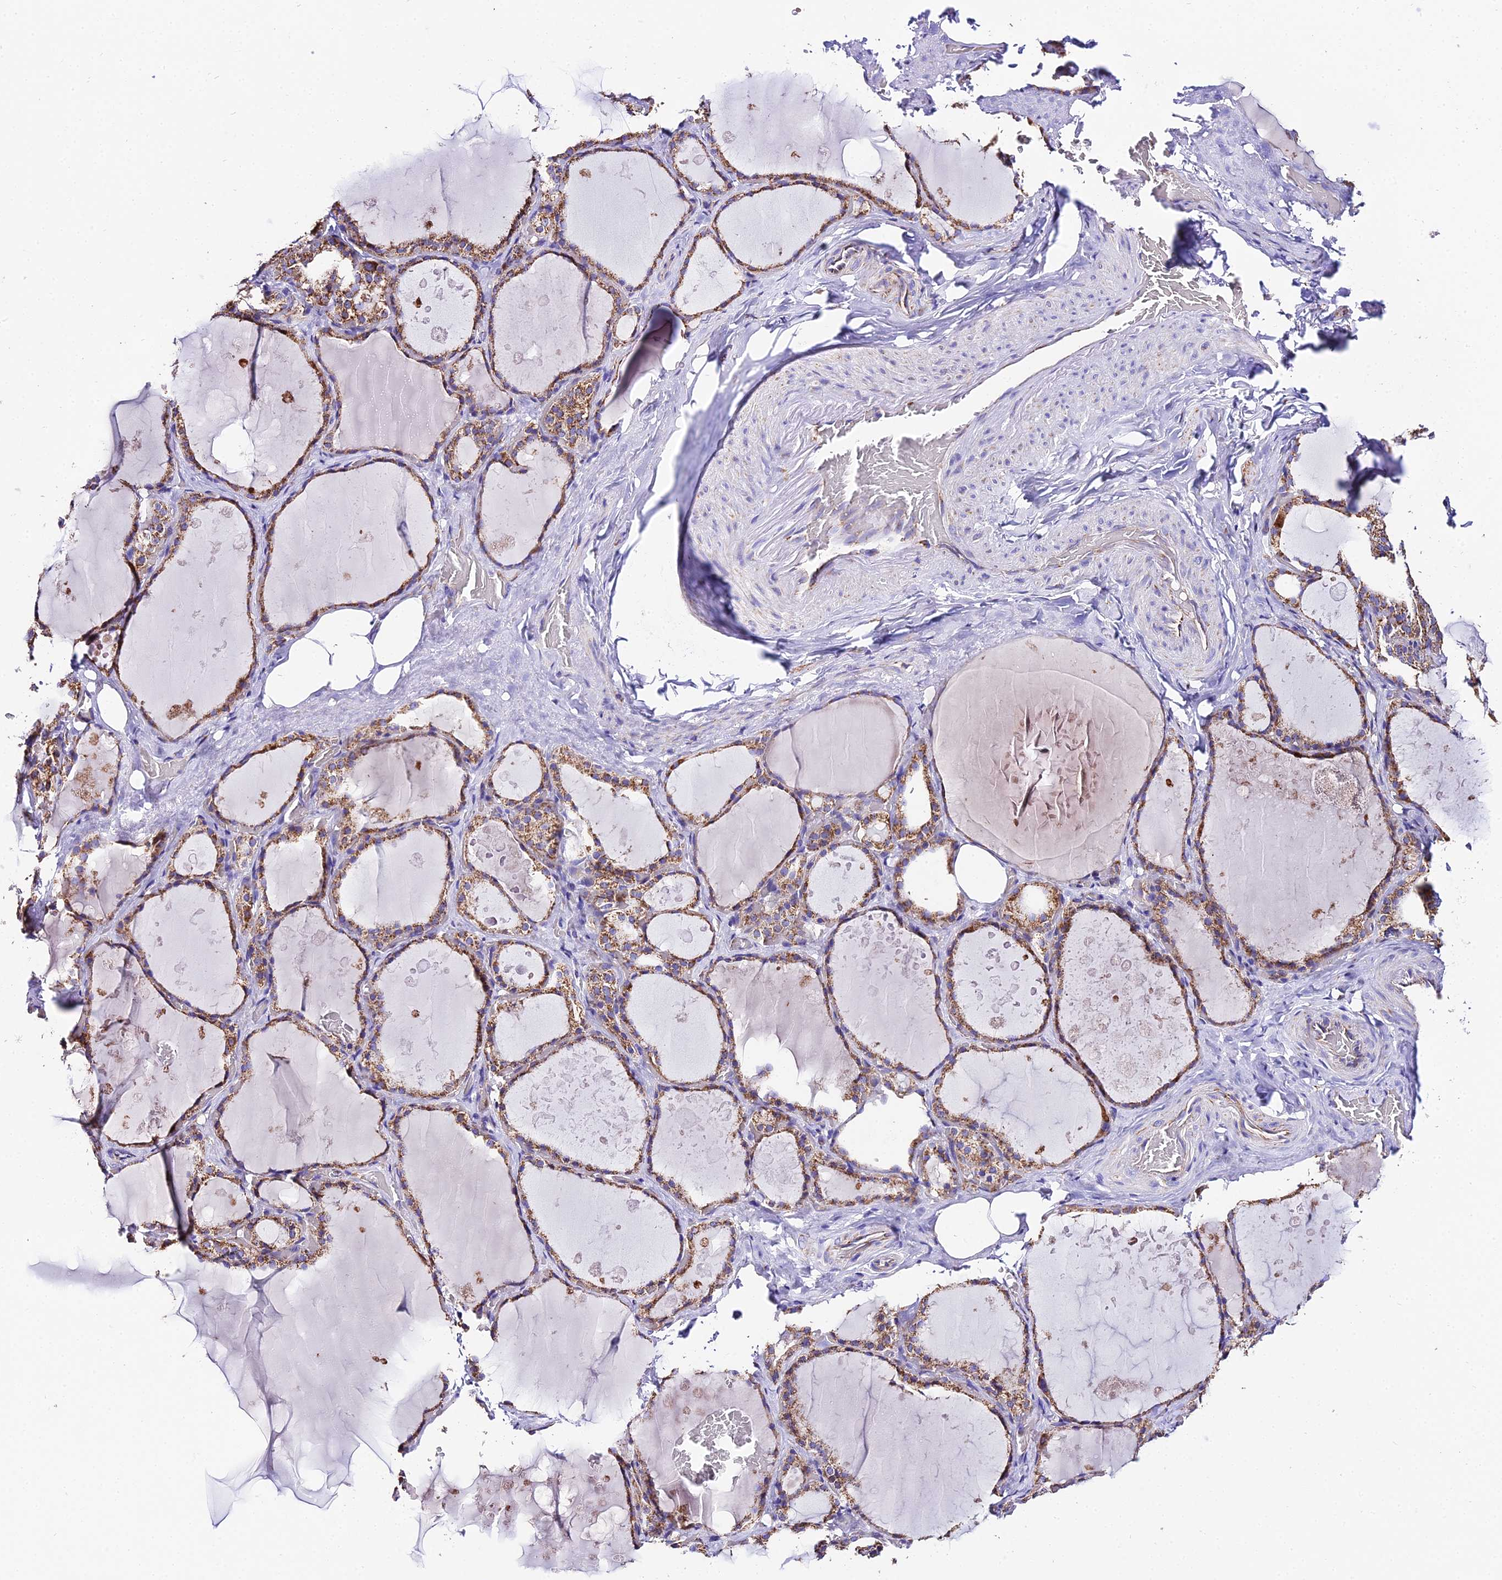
{"staining": {"intensity": "moderate", "quantity": ">75%", "location": "cytoplasmic/membranous"}, "tissue": "thyroid gland", "cell_type": "Glandular cells", "image_type": "normal", "snomed": [{"axis": "morphology", "description": "Normal tissue, NOS"}, {"axis": "topography", "description": "Thyroid gland"}], "caption": "Brown immunohistochemical staining in benign human thyroid gland exhibits moderate cytoplasmic/membranous expression in about >75% of glandular cells. (DAB (3,3'-diaminobenzidine) IHC, brown staining for protein, blue staining for nuclei).", "gene": "OCIAD1", "patient": {"sex": "male", "age": 61}}